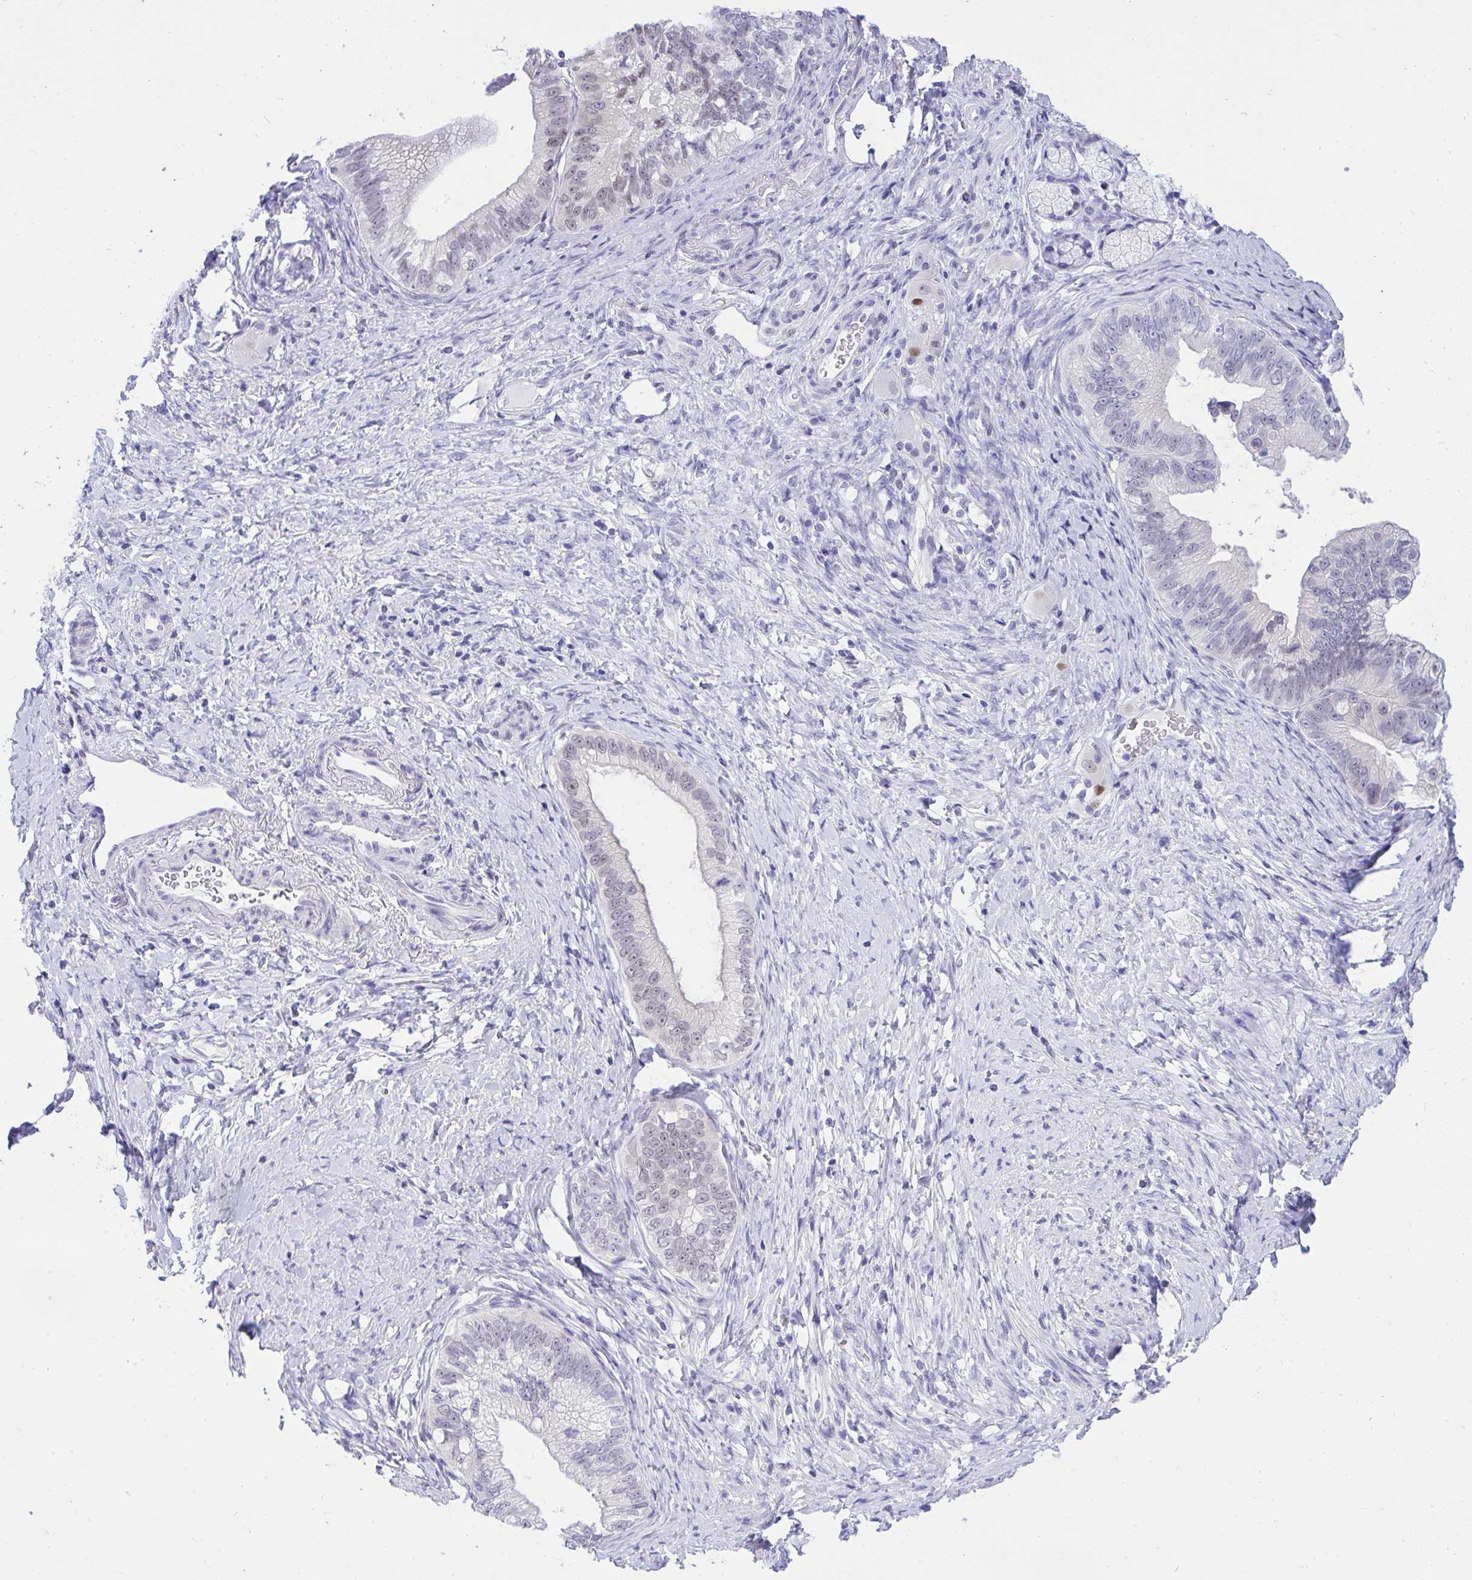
{"staining": {"intensity": "weak", "quantity": "<25%", "location": "nuclear"}, "tissue": "pancreatic cancer", "cell_type": "Tumor cells", "image_type": "cancer", "snomed": [{"axis": "morphology", "description": "Adenocarcinoma, NOS"}, {"axis": "topography", "description": "Pancreas"}], "caption": "This is a photomicrograph of IHC staining of pancreatic adenocarcinoma, which shows no positivity in tumor cells.", "gene": "THOP1", "patient": {"sex": "male", "age": 70}}